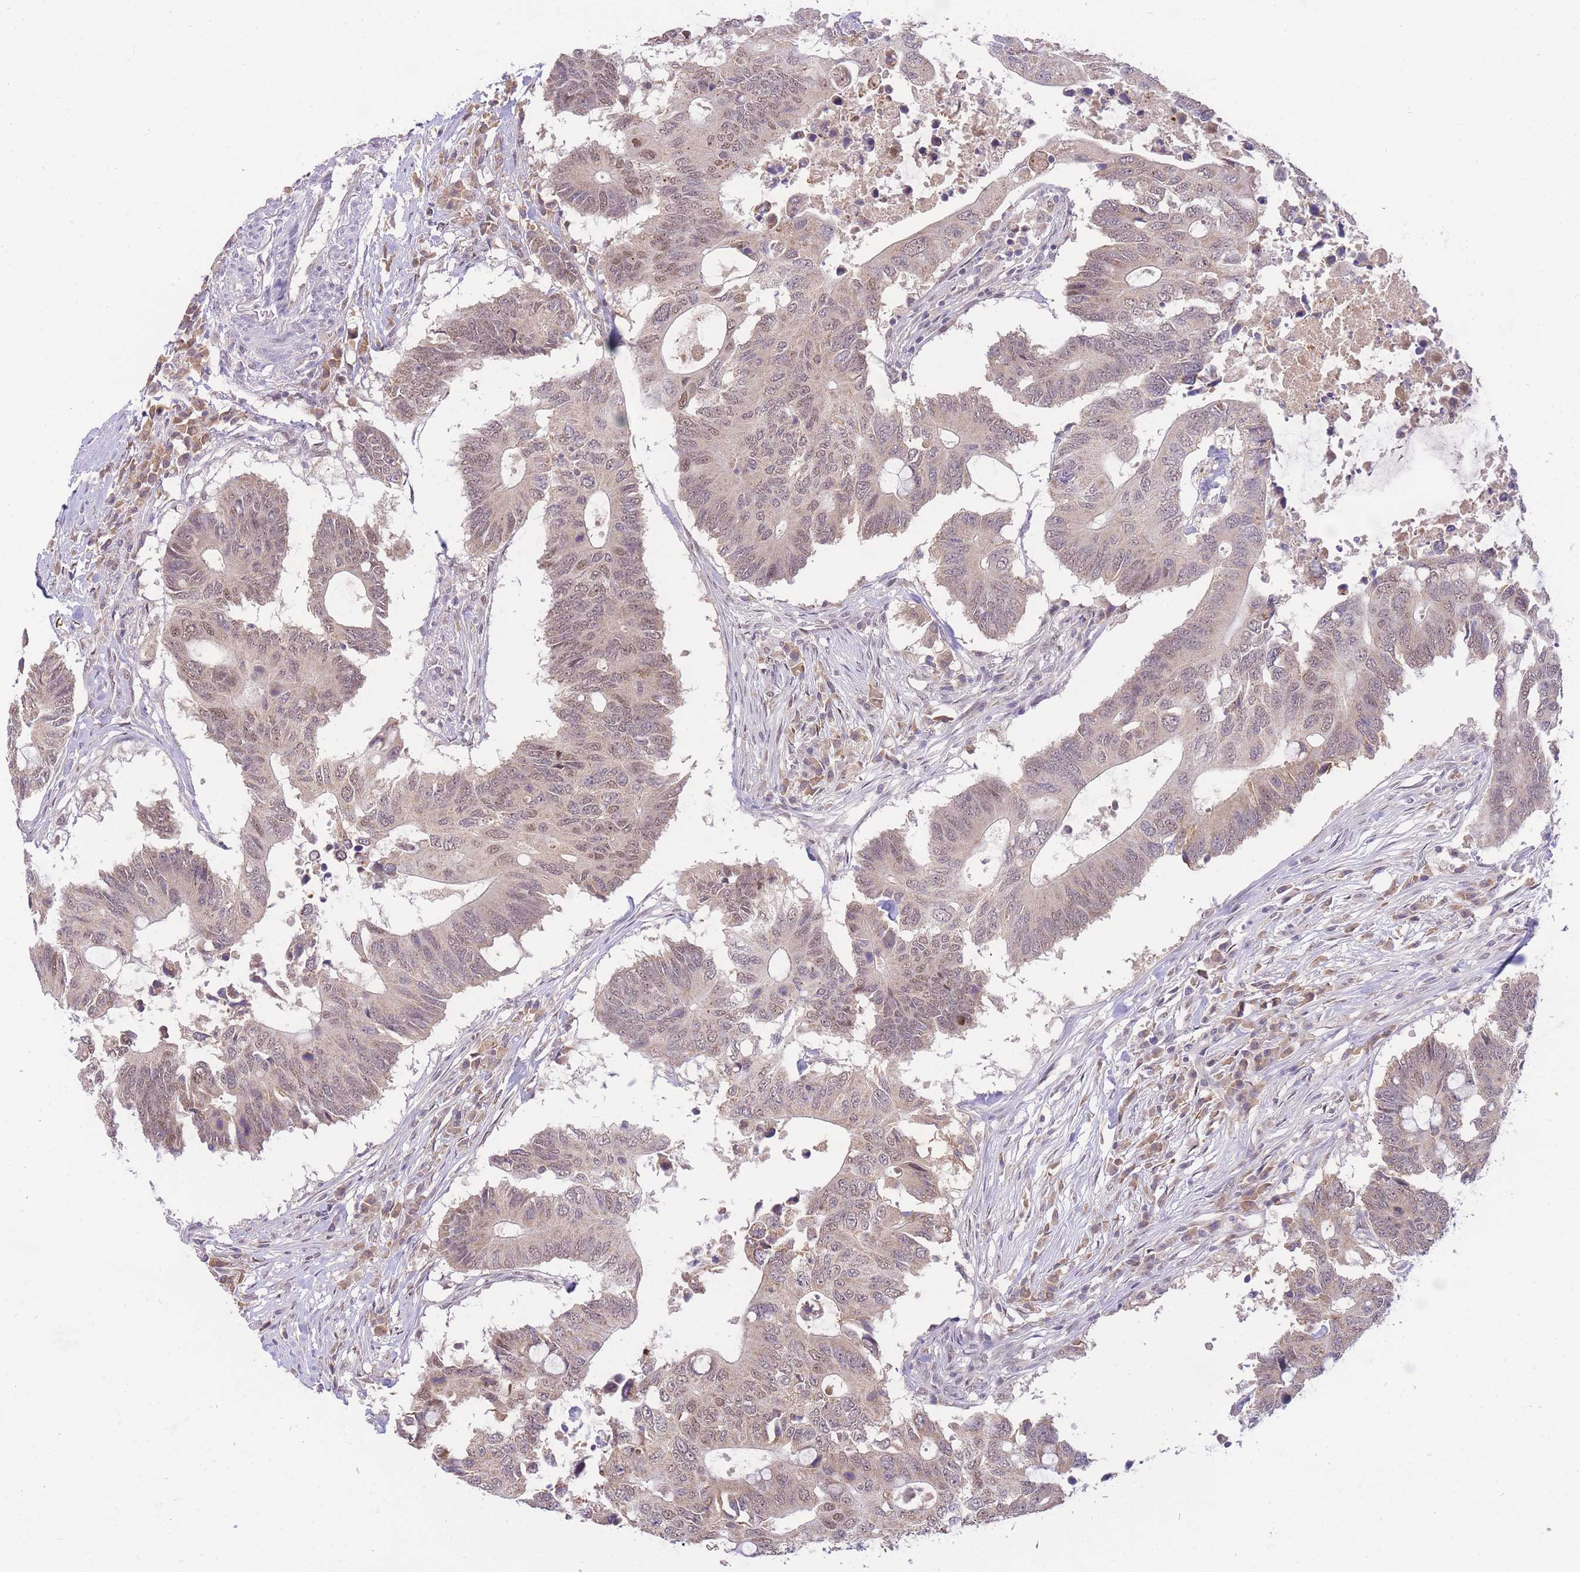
{"staining": {"intensity": "weak", "quantity": ">75%", "location": "cytoplasmic/membranous,nuclear"}, "tissue": "colorectal cancer", "cell_type": "Tumor cells", "image_type": "cancer", "snomed": [{"axis": "morphology", "description": "Adenocarcinoma, NOS"}, {"axis": "topography", "description": "Colon"}], "caption": "A brown stain shows weak cytoplasmic/membranous and nuclear positivity of a protein in human adenocarcinoma (colorectal) tumor cells.", "gene": "PUS10", "patient": {"sex": "male", "age": 71}}